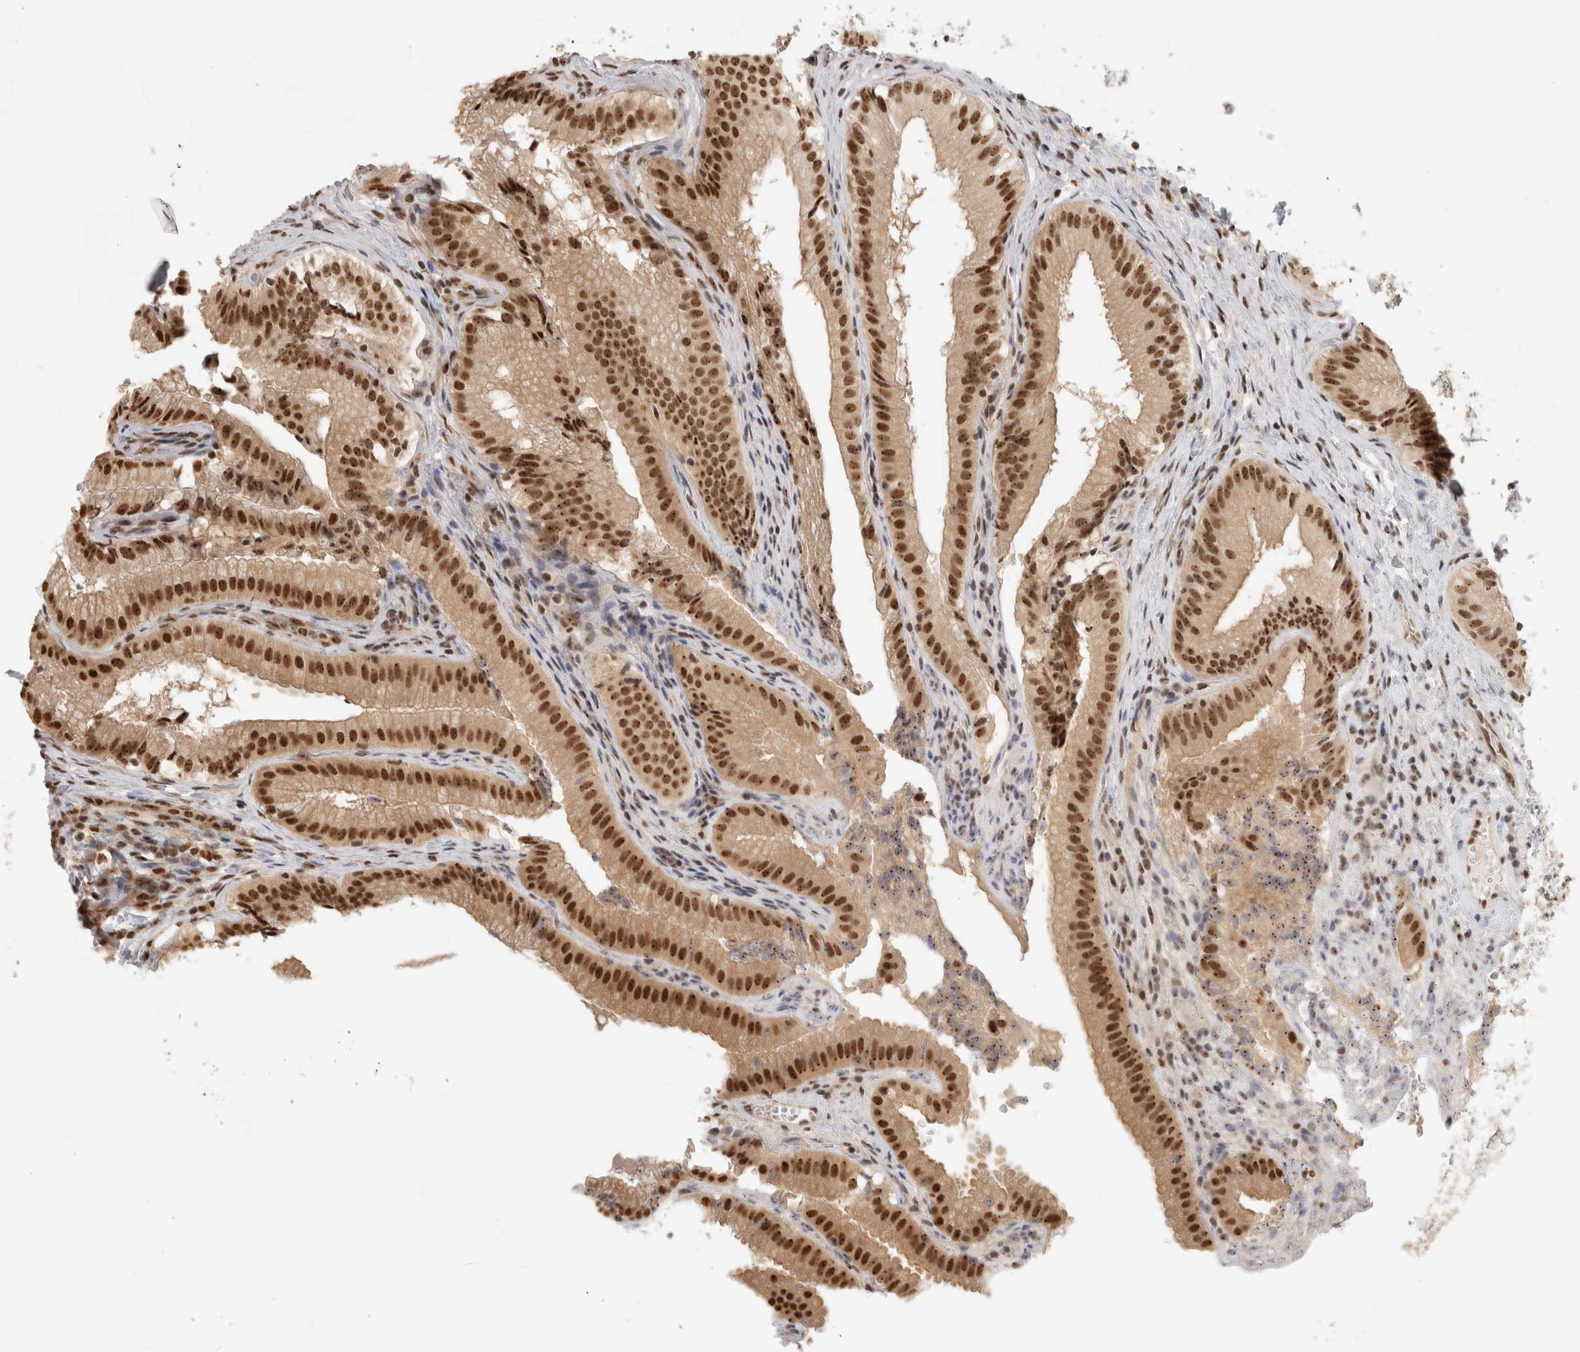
{"staining": {"intensity": "strong", "quantity": ">75%", "location": "nuclear"}, "tissue": "gallbladder", "cell_type": "Glandular cells", "image_type": "normal", "snomed": [{"axis": "morphology", "description": "Normal tissue, NOS"}, {"axis": "topography", "description": "Gallbladder"}], "caption": "Human gallbladder stained for a protein (brown) demonstrates strong nuclear positive expression in approximately >75% of glandular cells.", "gene": "EBNA1BP2", "patient": {"sex": "female", "age": 30}}